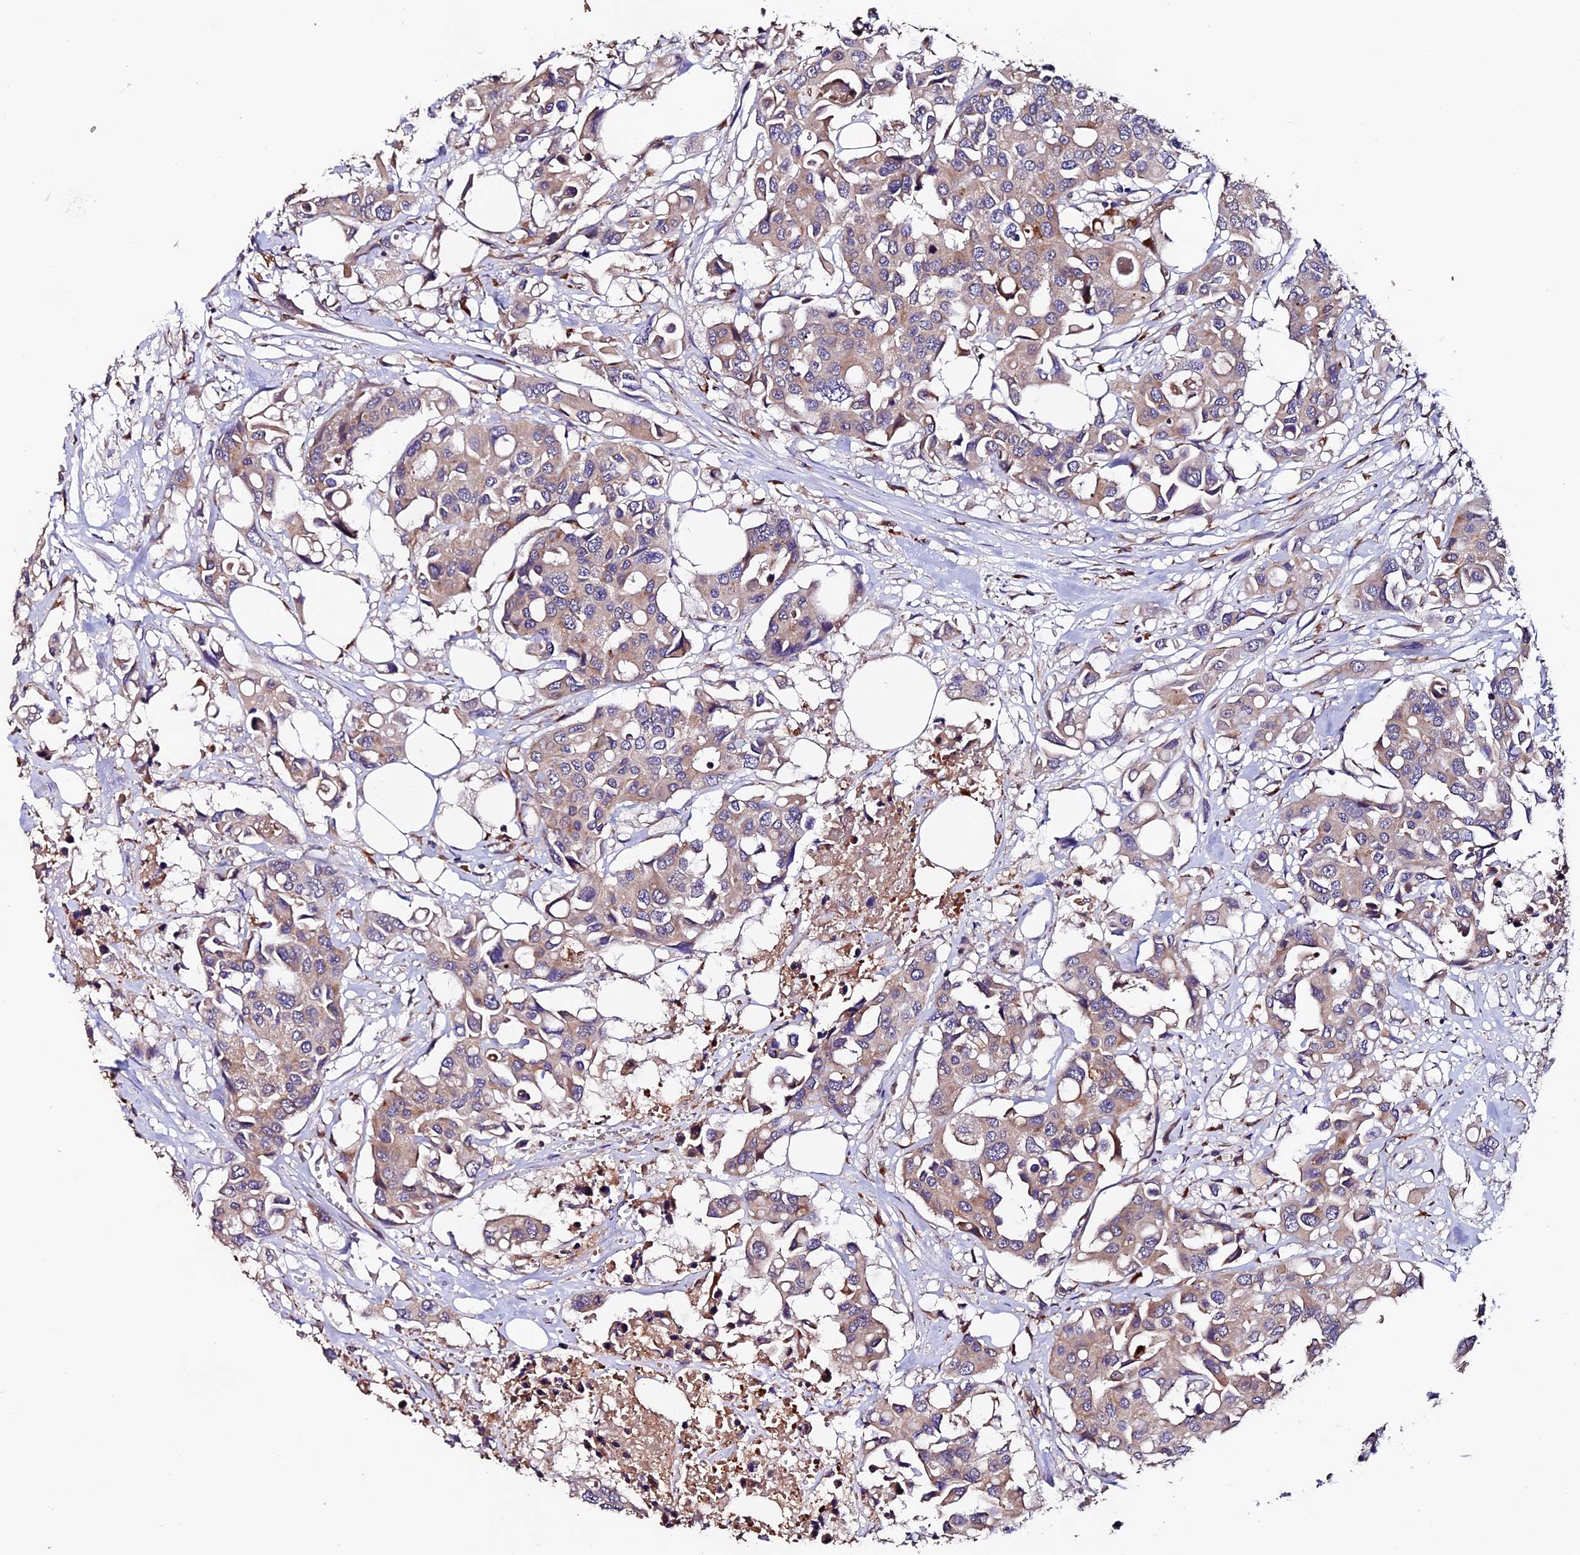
{"staining": {"intensity": "weak", "quantity": ">75%", "location": "cytoplasmic/membranous"}, "tissue": "colorectal cancer", "cell_type": "Tumor cells", "image_type": "cancer", "snomed": [{"axis": "morphology", "description": "Adenocarcinoma, NOS"}, {"axis": "topography", "description": "Colon"}], "caption": "Adenocarcinoma (colorectal) stained for a protein displays weak cytoplasmic/membranous positivity in tumor cells.", "gene": "CLN5", "patient": {"sex": "male", "age": 77}}